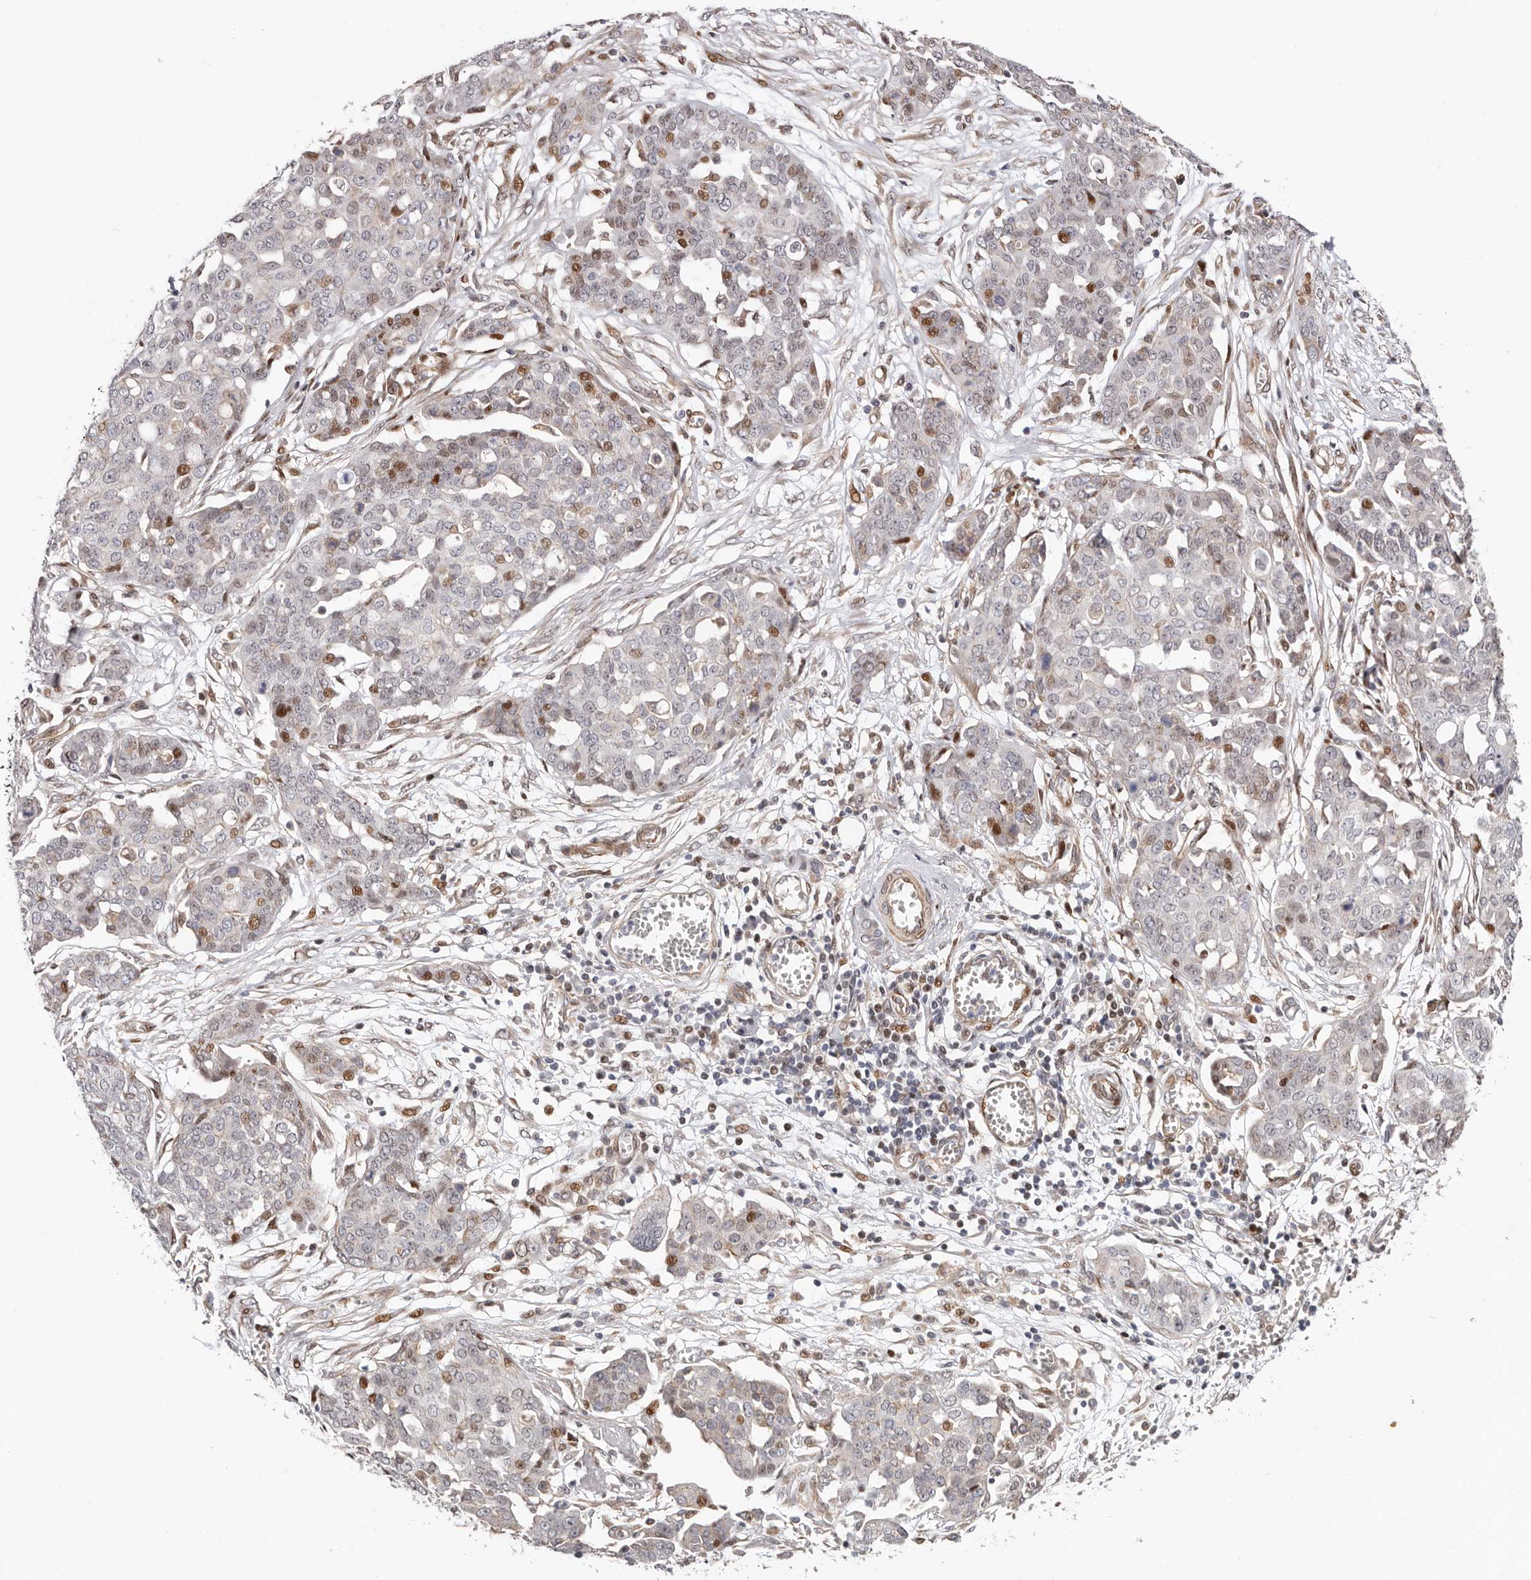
{"staining": {"intensity": "moderate", "quantity": "<25%", "location": "nuclear"}, "tissue": "ovarian cancer", "cell_type": "Tumor cells", "image_type": "cancer", "snomed": [{"axis": "morphology", "description": "Cystadenocarcinoma, serous, NOS"}, {"axis": "topography", "description": "Soft tissue"}, {"axis": "topography", "description": "Ovary"}], "caption": "Protein staining of ovarian cancer (serous cystadenocarcinoma) tissue reveals moderate nuclear staining in approximately <25% of tumor cells. (Brightfield microscopy of DAB IHC at high magnification).", "gene": "EPHX3", "patient": {"sex": "female", "age": 57}}